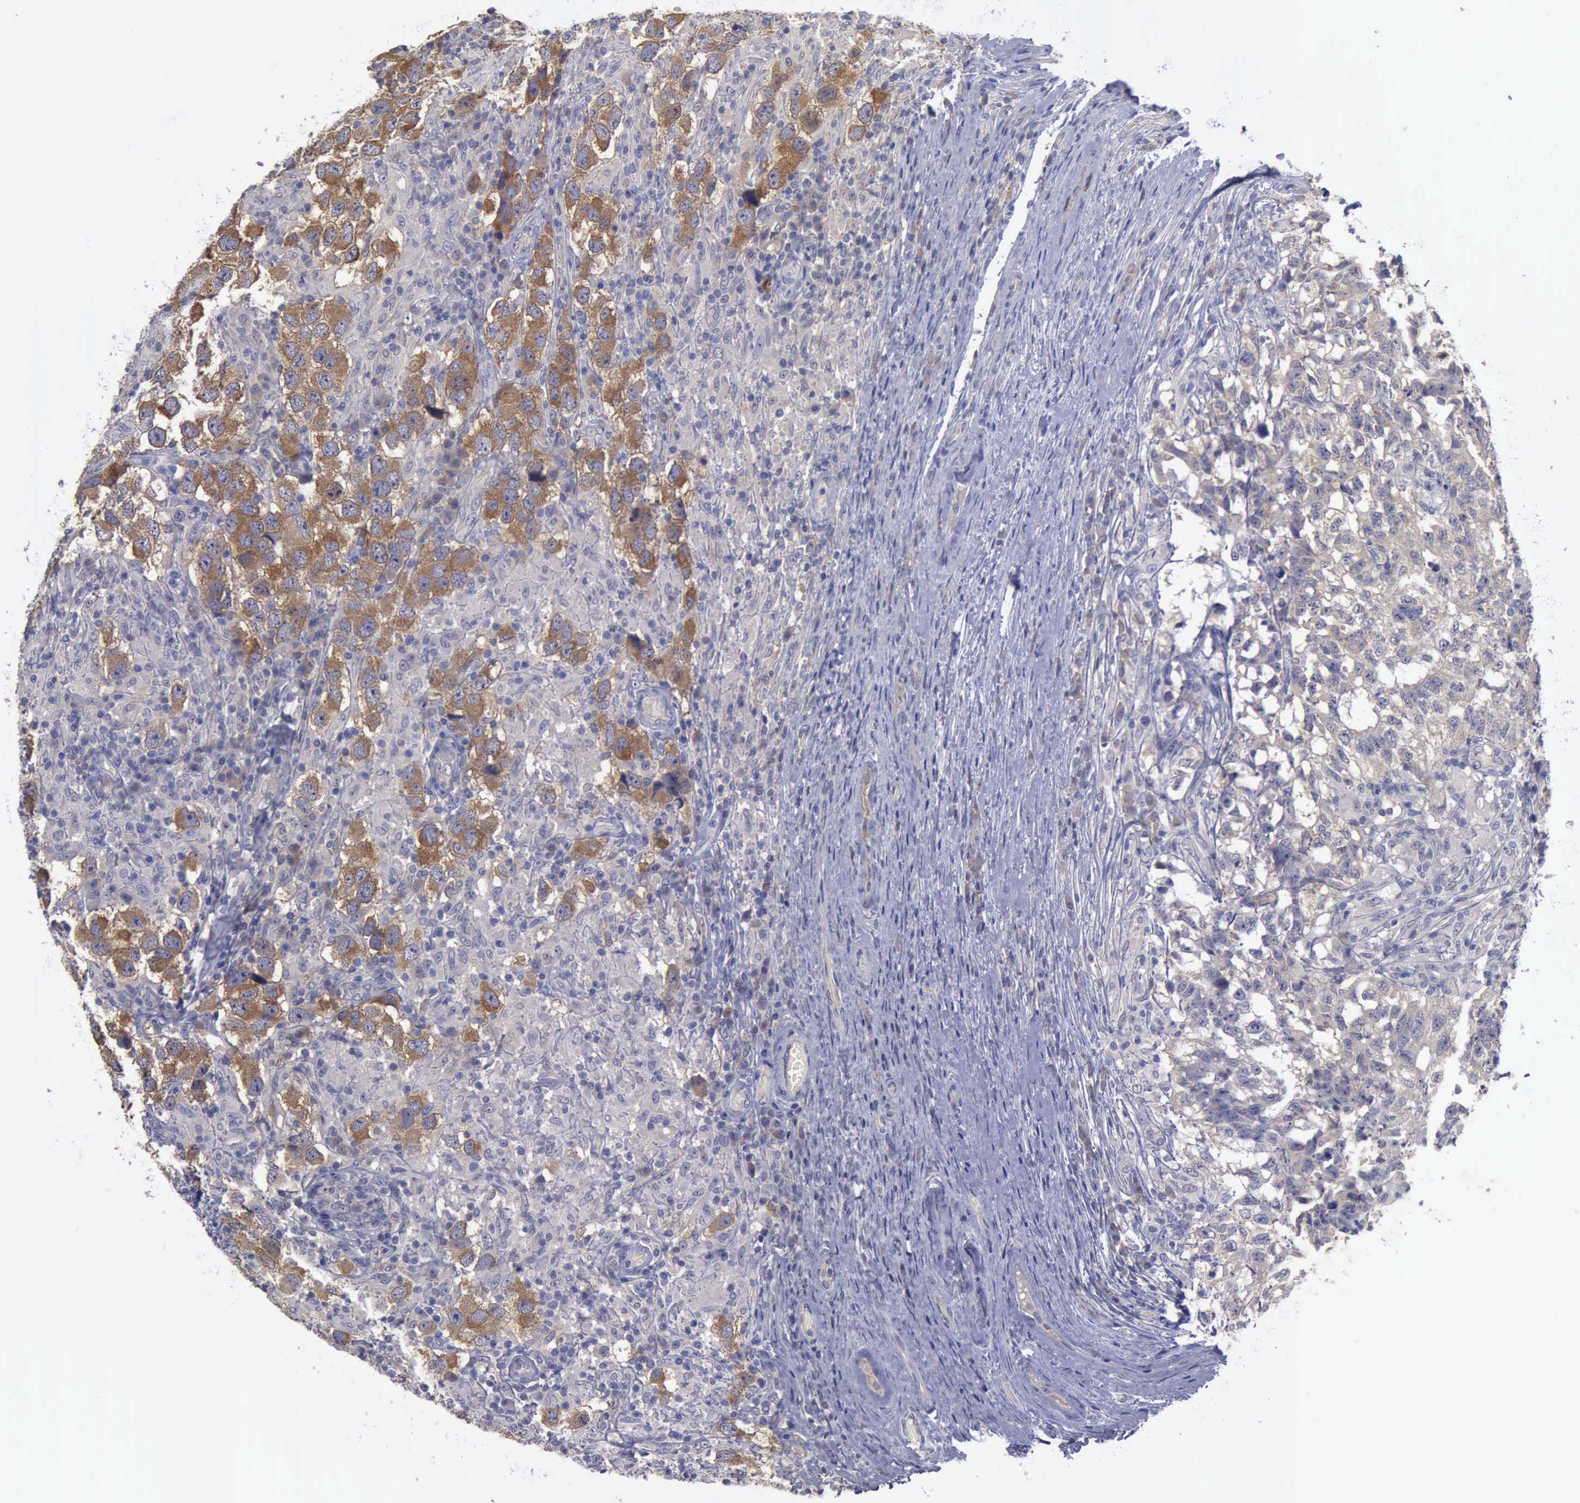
{"staining": {"intensity": "moderate", "quantity": ">75%", "location": "cytoplasmic/membranous"}, "tissue": "testis cancer", "cell_type": "Tumor cells", "image_type": "cancer", "snomed": [{"axis": "morphology", "description": "Carcinoma, Embryonal, NOS"}, {"axis": "topography", "description": "Testis"}], "caption": "Protein staining by IHC exhibits moderate cytoplasmic/membranous positivity in about >75% of tumor cells in testis cancer.", "gene": "PHKA1", "patient": {"sex": "male", "age": 21}}